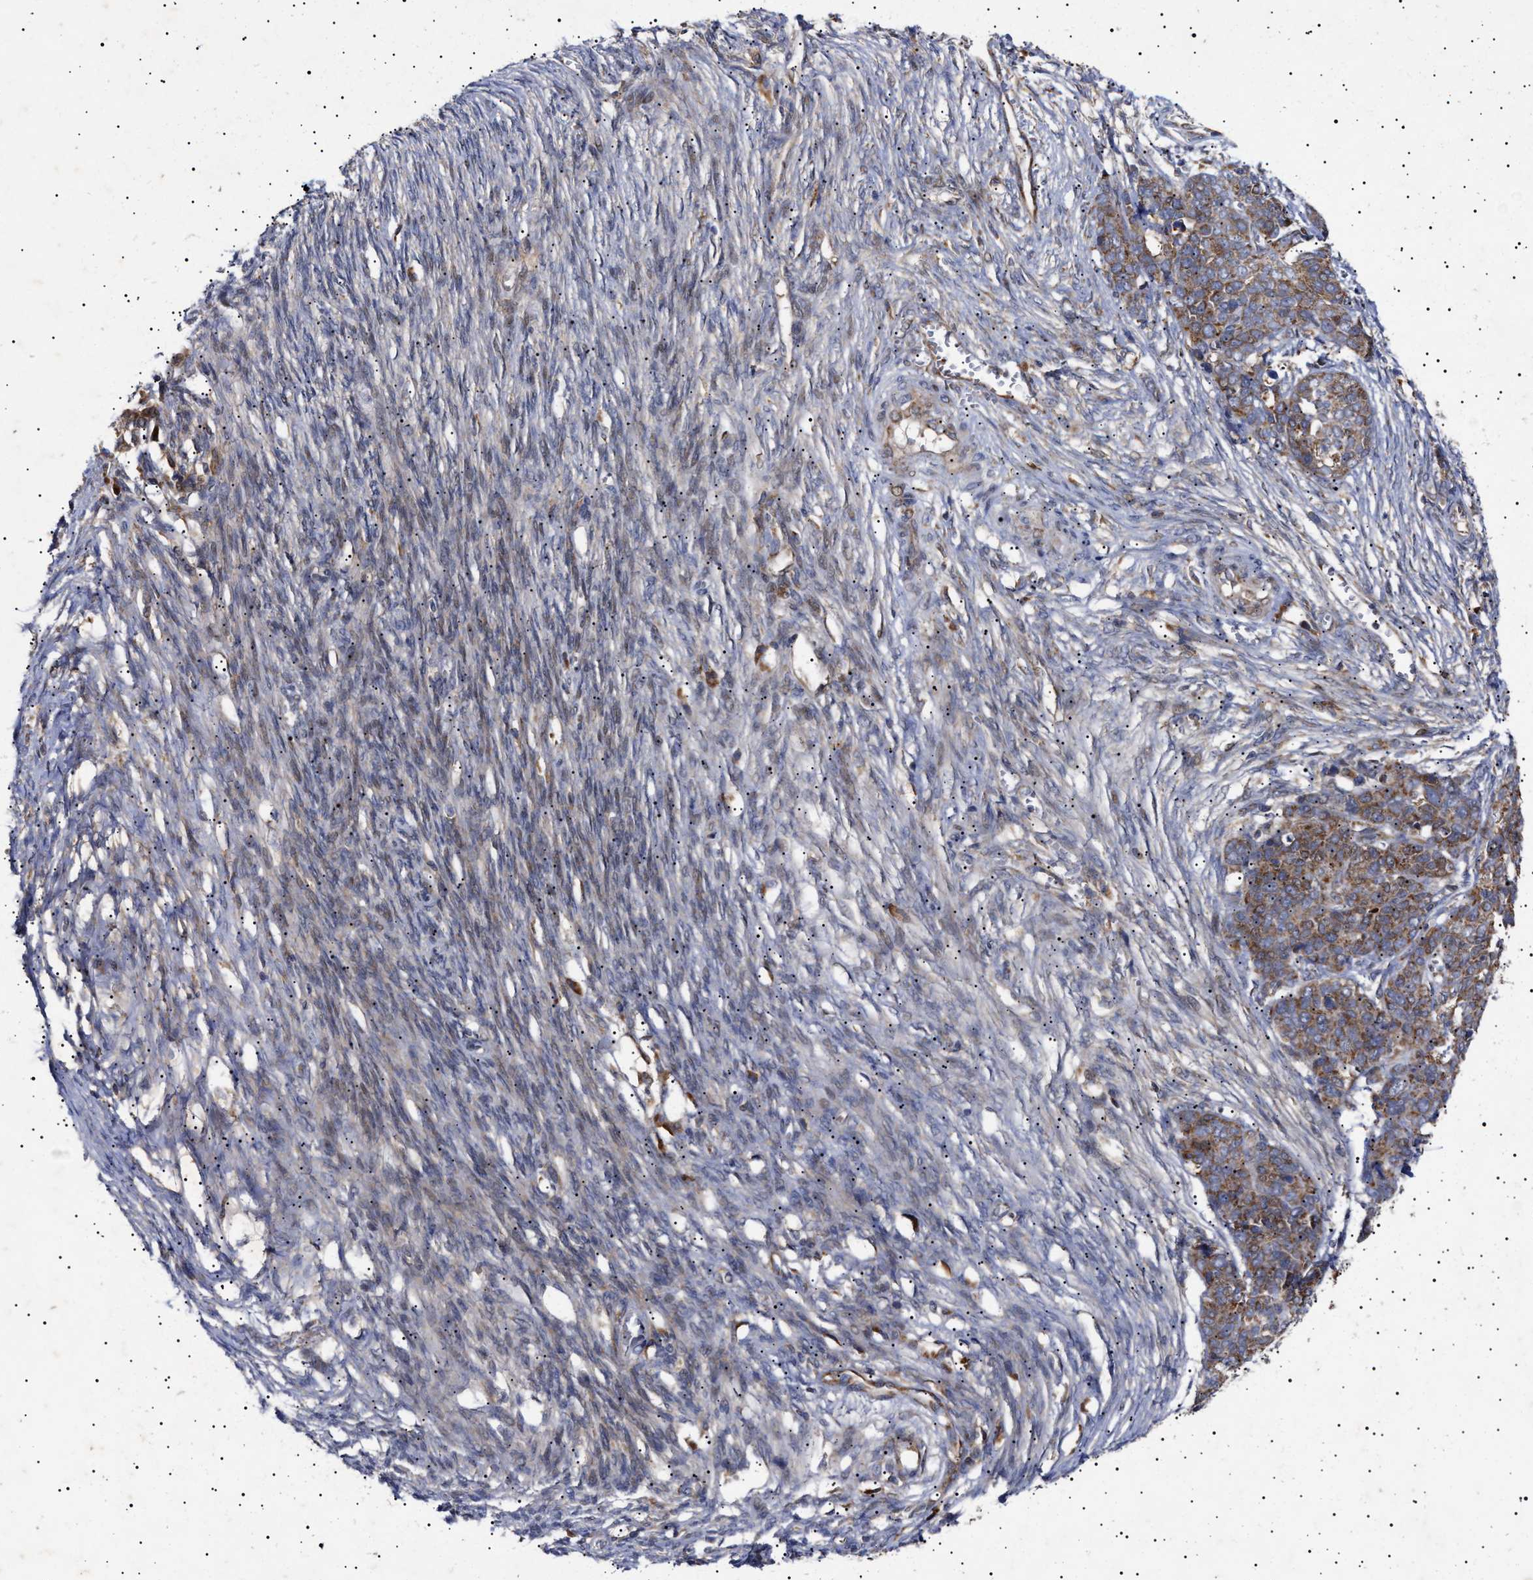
{"staining": {"intensity": "moderate", "quantity": ">75%", "location": "cytoplasmic/membranous"}, "tissue": "ovarian cancer", "cell_type": "Tumor cells", "image_type": "cancer", "snomed": [{"axis": "morphology", "description": "Cystadenocarcinoma, serous, NOS"}, {"axis": "topography", "description": "Ovary"}], "caption": "High-magnification brightfield microscopy of serous cystadenocarcinoma (ovarian) stained with DAB (3,3'-diaminobenzidine) (brown) and counterstained with hematoxylin (blue). tumor cells exhibit moderate cytoplasmic/membranous expression is identified in about>75% of cells.", "gene": "MRPL10", "patient": {"sex": "female", "age": 44}}